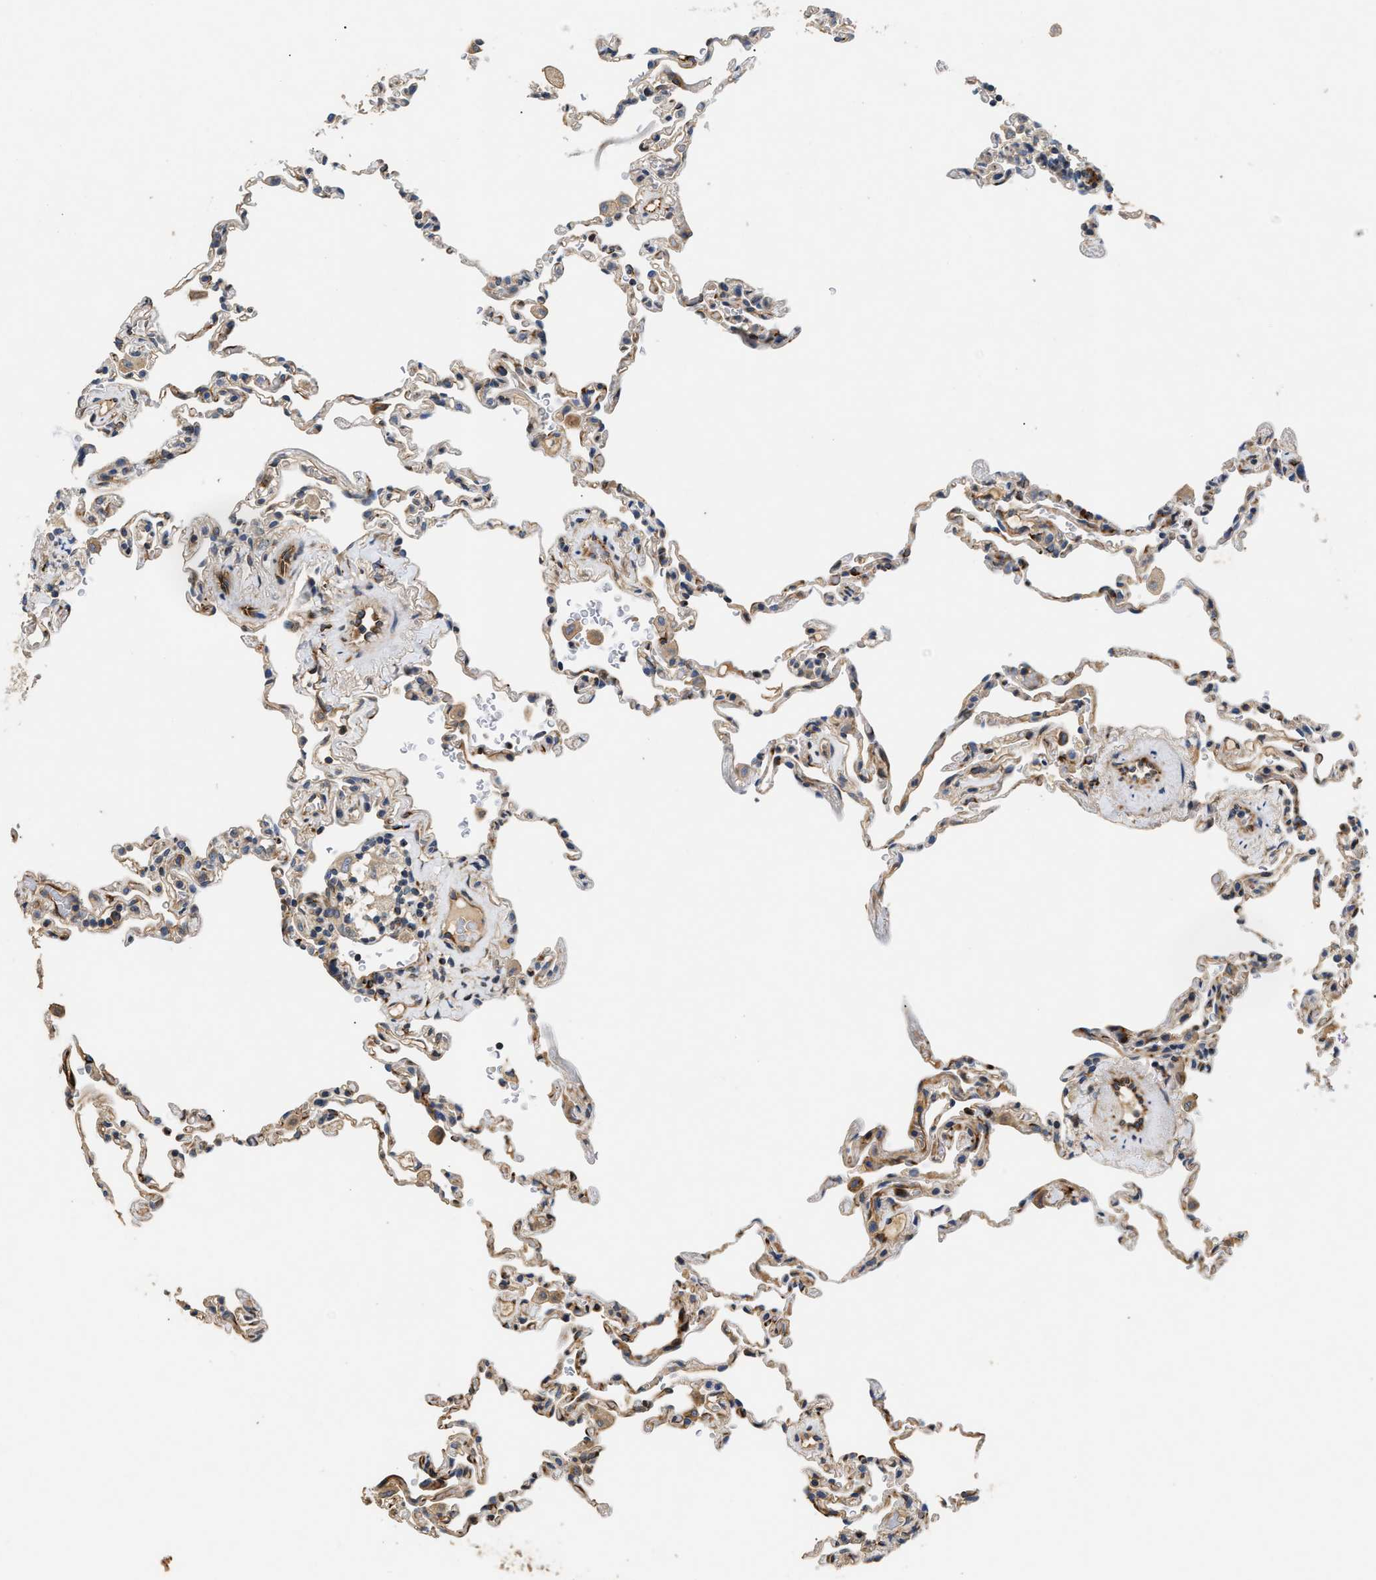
{"staining": {"intensity": "moderate", "quantity": "<25%", "location": "cytoplasmic/membranous"}, "tissue": "lung", "cell_type": "Alveolar cells", "image_type": "normal", "snomed": [{"axis": "morphology", "description": "Normal tissue, NOS"}, {"axis": "topography", "description": "Lung"}], "caption": "IHC histopathology image of normal lung stained for a protein (brown), which exhibits low levels of moderate cytoplasmic/membranous staining in about <25% of alveolar cells.", "gene": "IL17RC", "patient": {"sex": "male", "age": 59}}